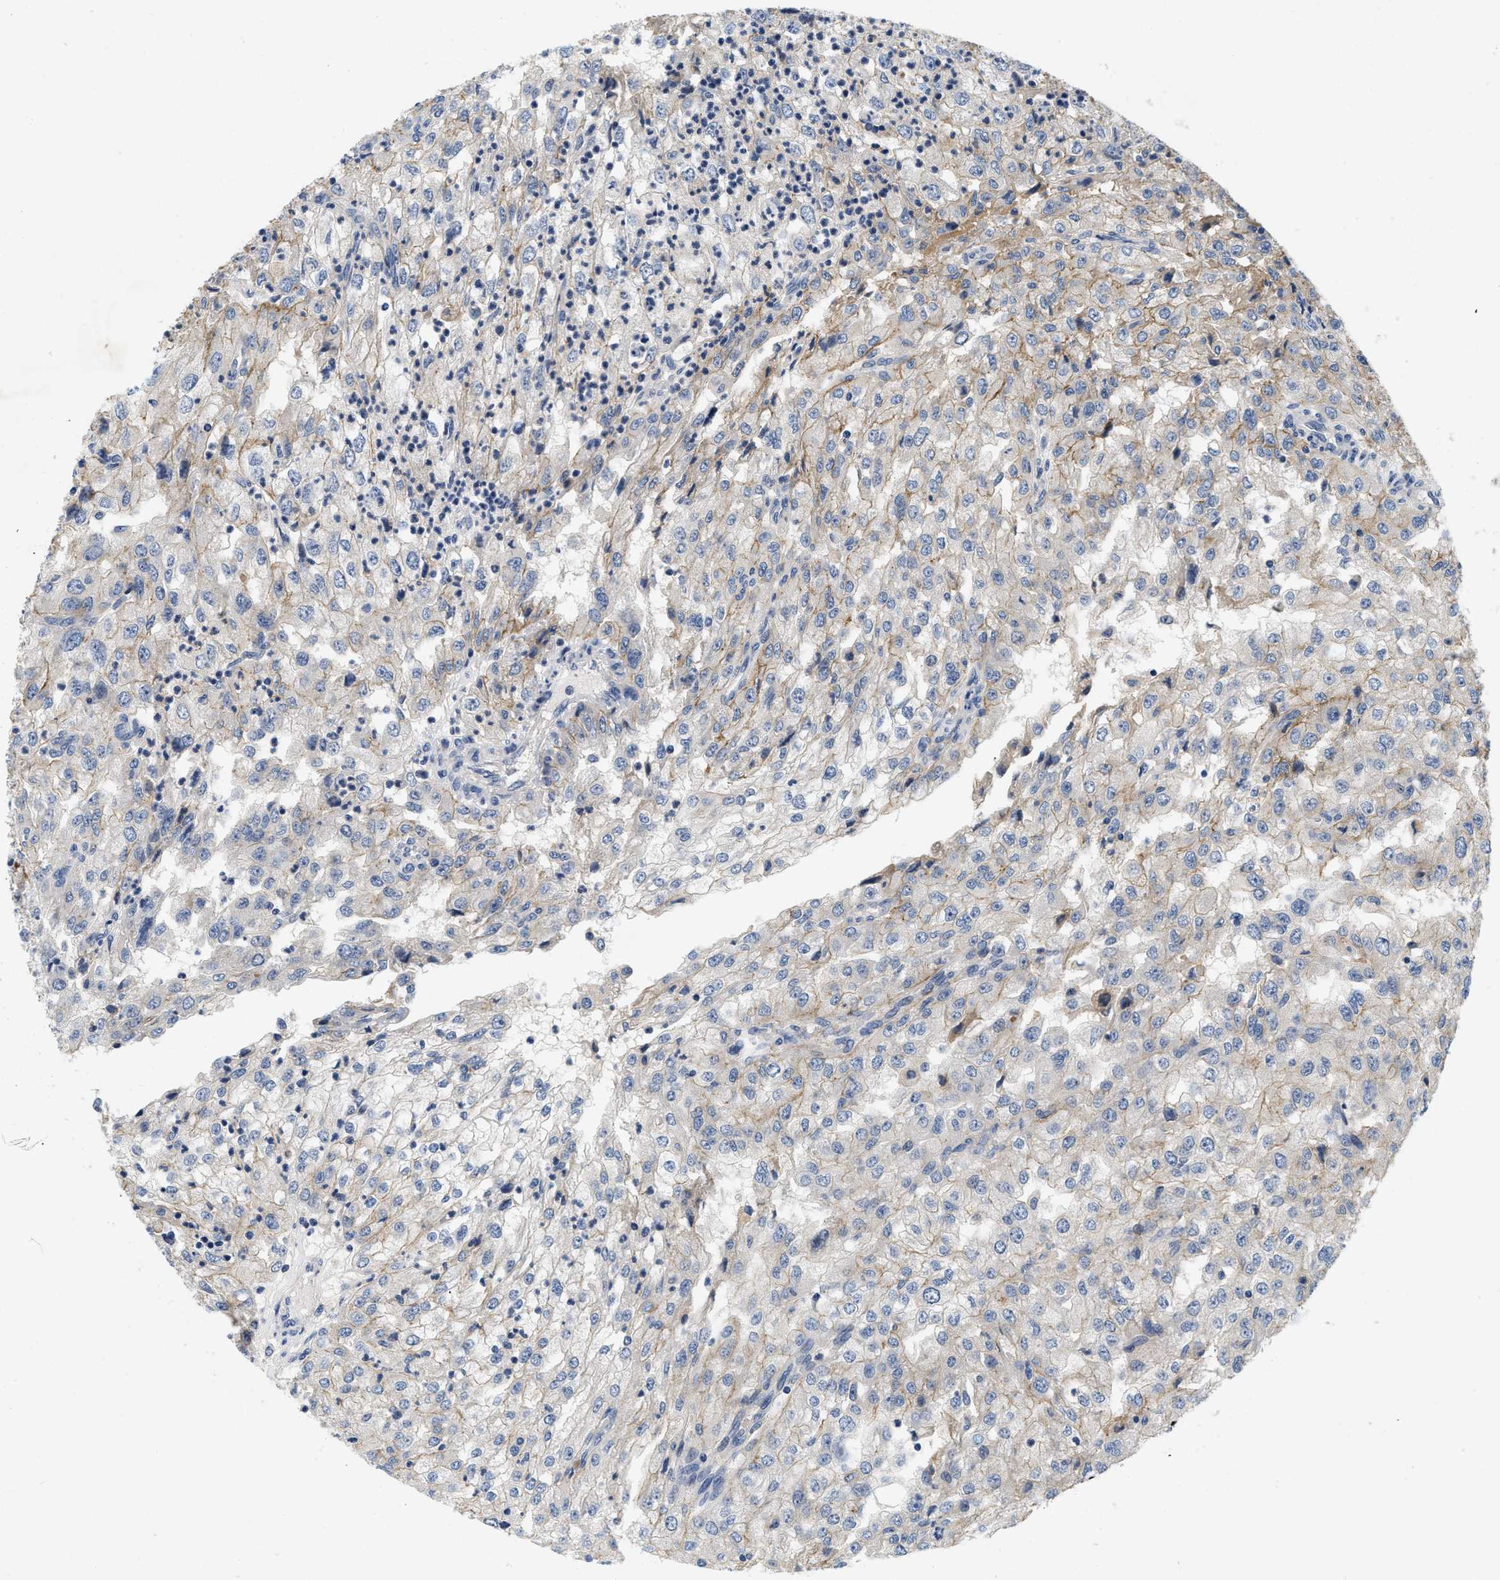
{"staining": {"intensity": "weak", "quantity": "25%-75%", "location": "cytoplasmic/membranous"}, "tissue": "renal cancer", "cell_type": "Tumor cells", "image_type": "cancer", "snomed": [{"axis": "morphology", "description": "Adenocarcinoma, NOS"}, {"axis": "topography", "description": "Kidney"}], "caption": "There is low levels of weak cytoplasmic/membranous positivity in tumor cells of renal adenocarcinoma, as demonstrated by immunohistochemical staining (brown color).", "gene": "PDP1", "patient": {"sex": "female", "age": 54}}